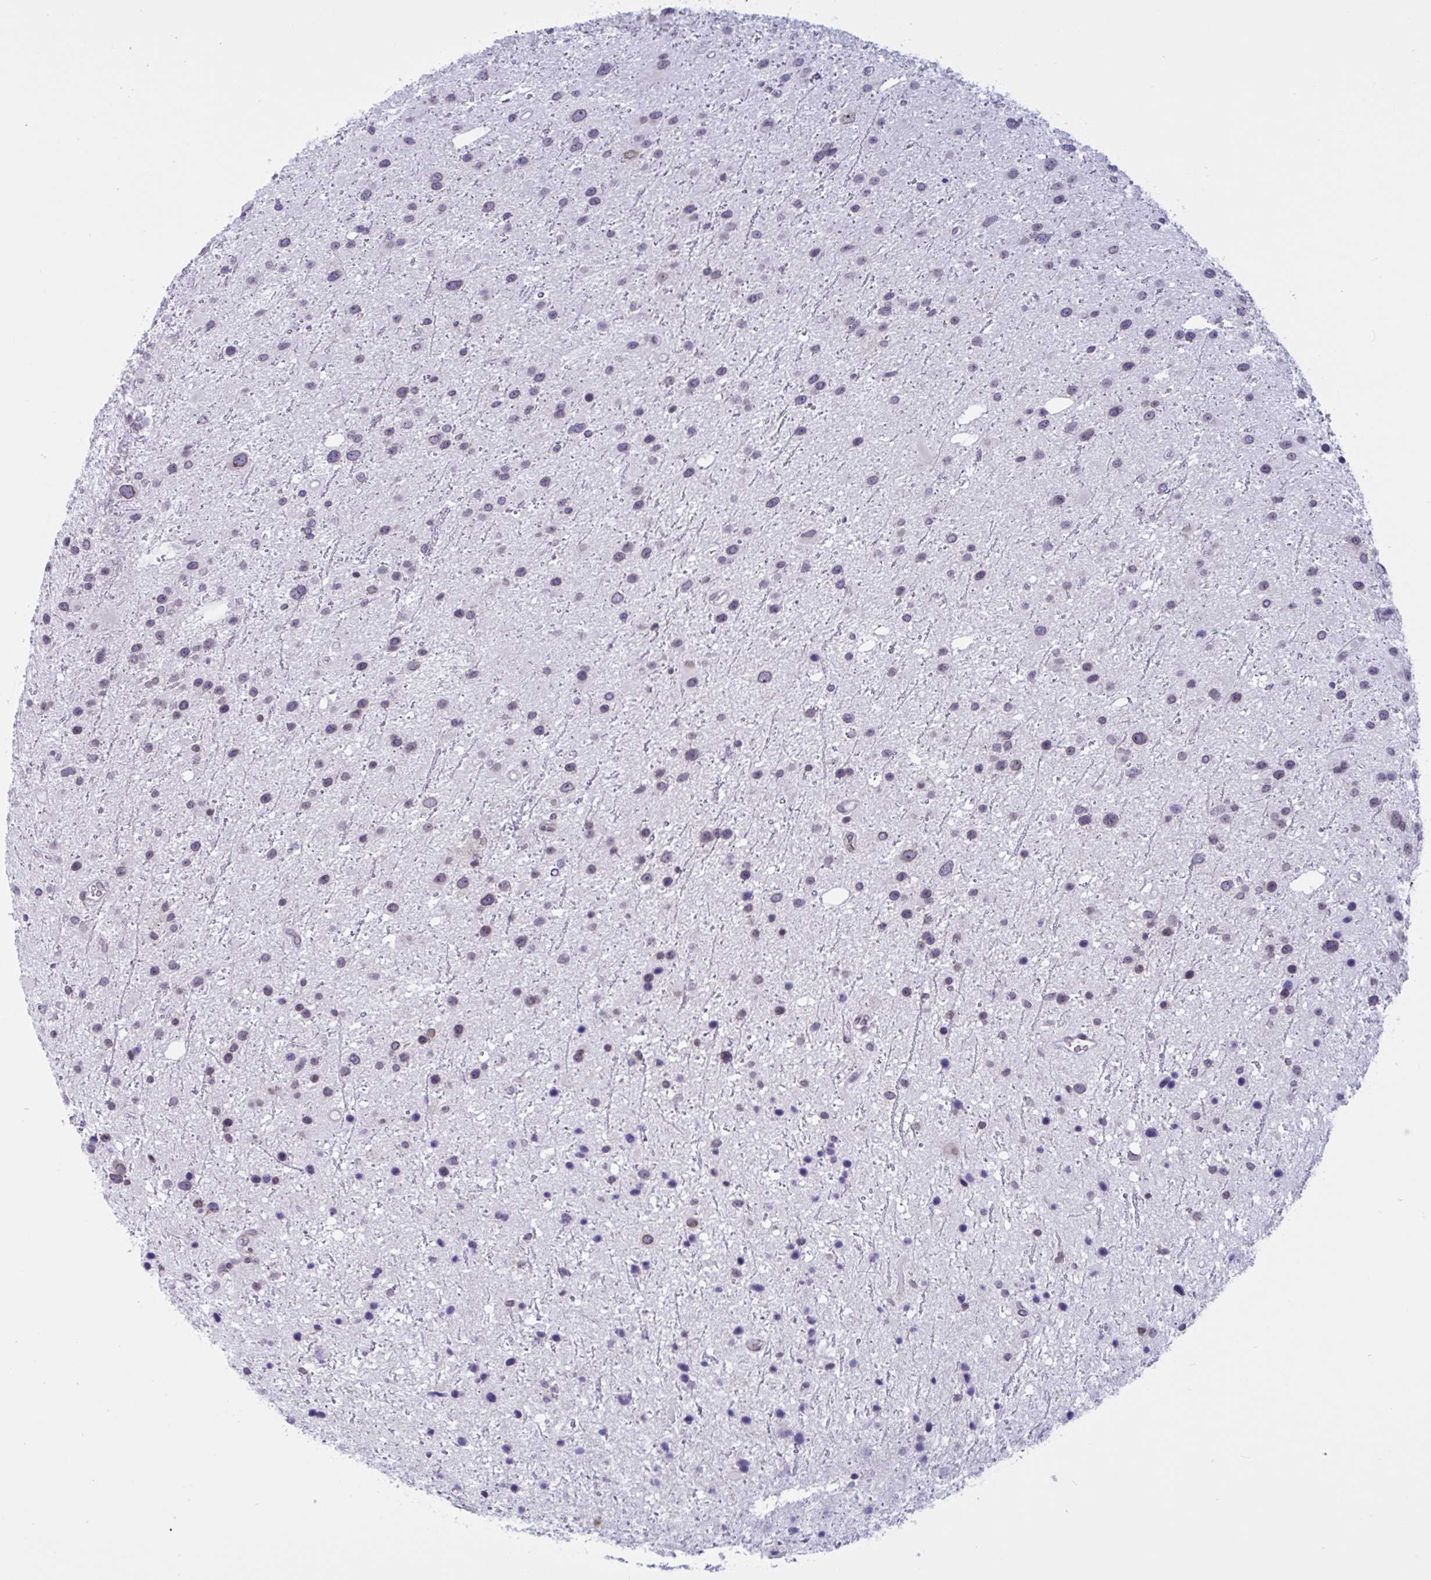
{"staining": {"intensity": "weak", "quantity": "<25%", "location": "cytoplasmic/membranous,nuclear"}, "tissue": "glioma", "cell_type": "Tumor cells", "image_type": "cancer", "snomed": [{"axis": "morphology", "description": "Glioma, malignant, Low grade"}, {"axis": "topography", "description": "Brain"}], "caption": "Micrograph shows no protein positivity in tumor cells of glioma tissue.", "gene": "DOCK11", "patient": {"sex": "female", "age": 32}}